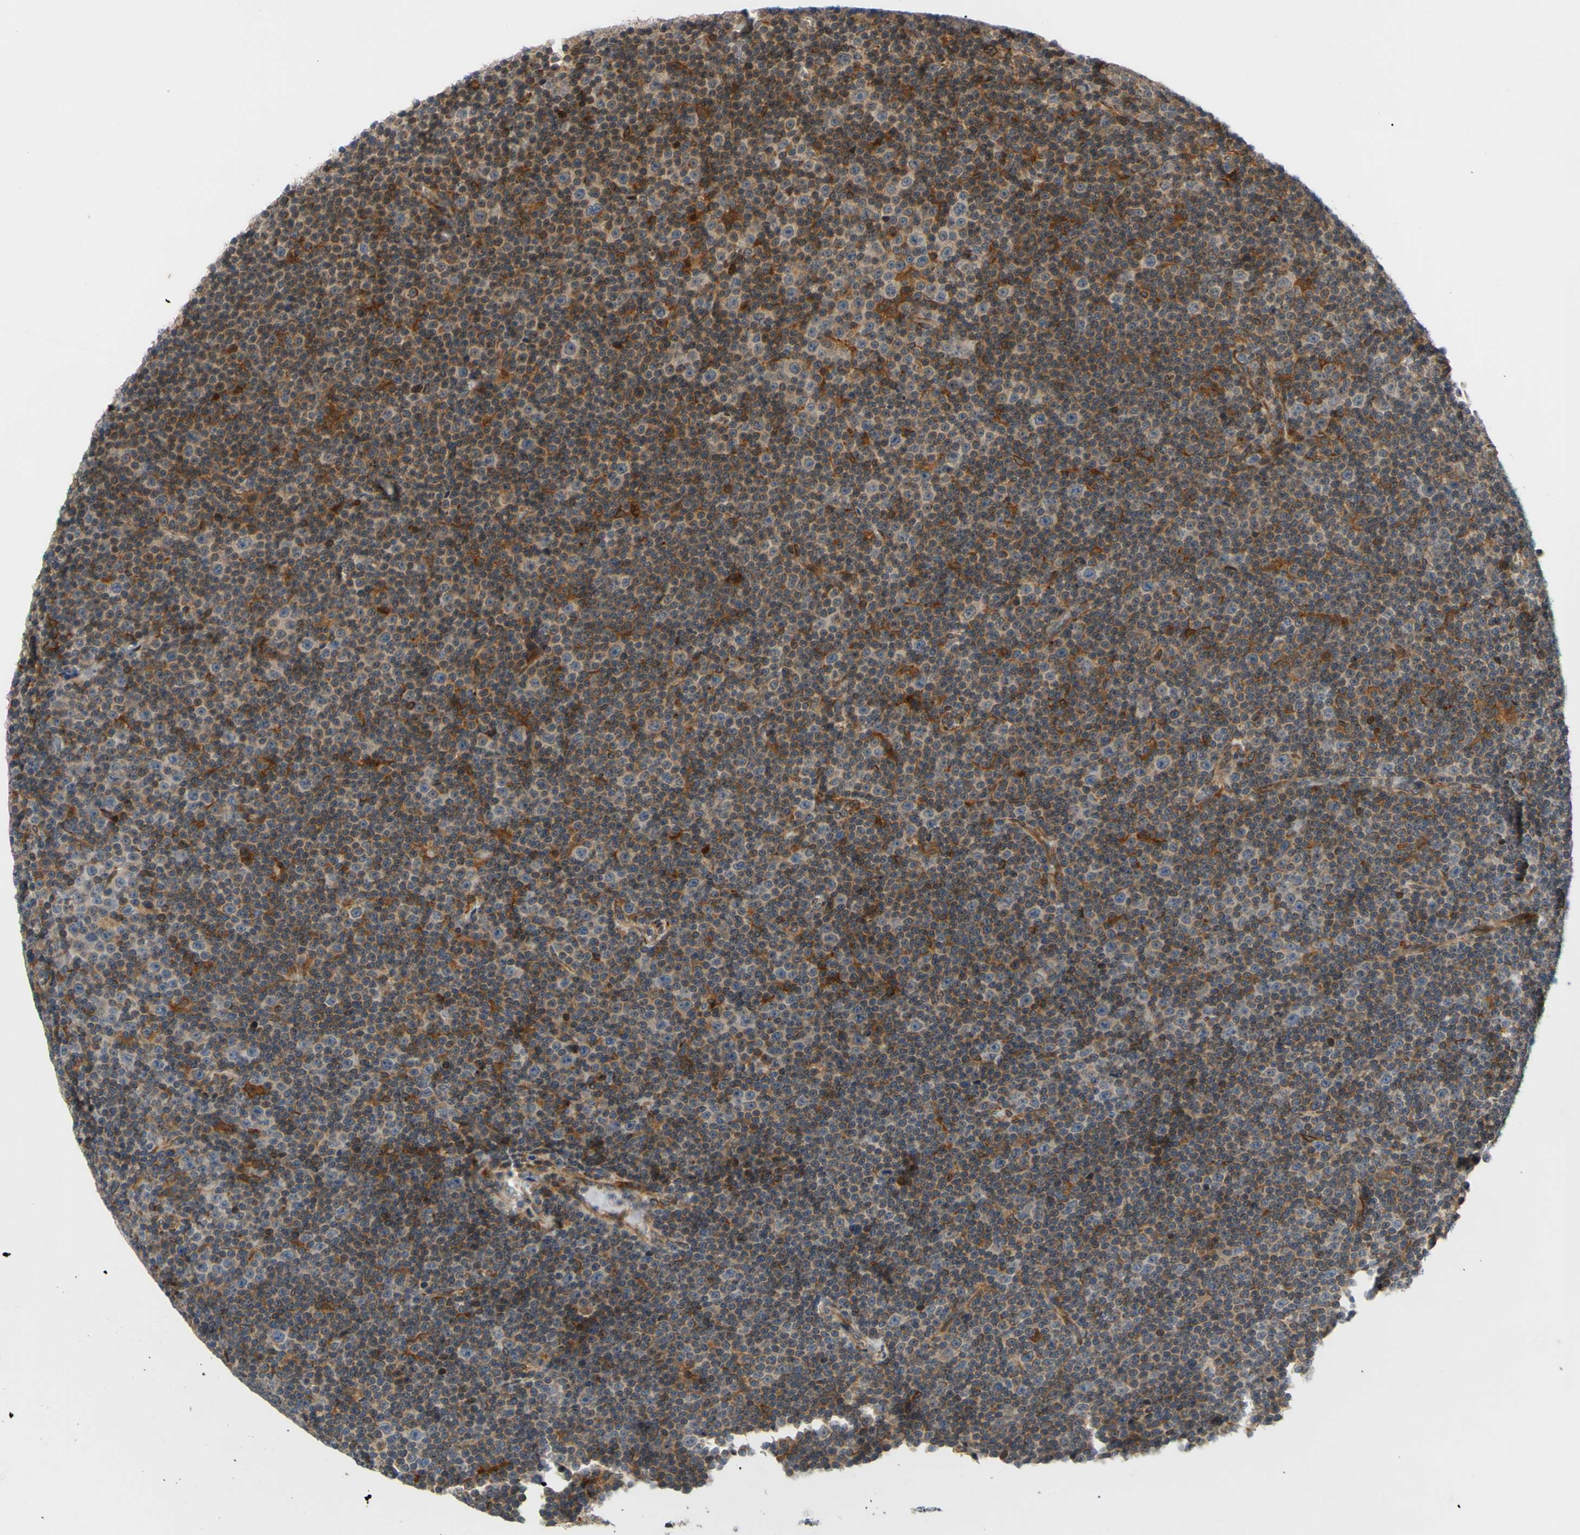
{"staining": {"intensity": "weak", "quantity": "25%-75%", "location": "cytoplasmic/membranous"}, "tissue": "lymphoma", "cell_type": "Tumor cells", "image_type": "cancer", "snomed": [{"axis": "morphology", "description": "Malignant lymphoma, non-Hodgkin's type, Low grade"}, {"axis": "topography", "description": "Lymph node"}], "caption": "Immunohistochemistry (IHC) (DAB (3,3'-diaminobenzidine)) staining of human malignant lymphoma, non-Hodgkin's type (low-grade) demonstrates weak cytoplasmic/membranous protein positivity in about 25%-75% of tumor cells.", "gene": "PRAF2", "patient": {"sex": "female", "age": 67}}